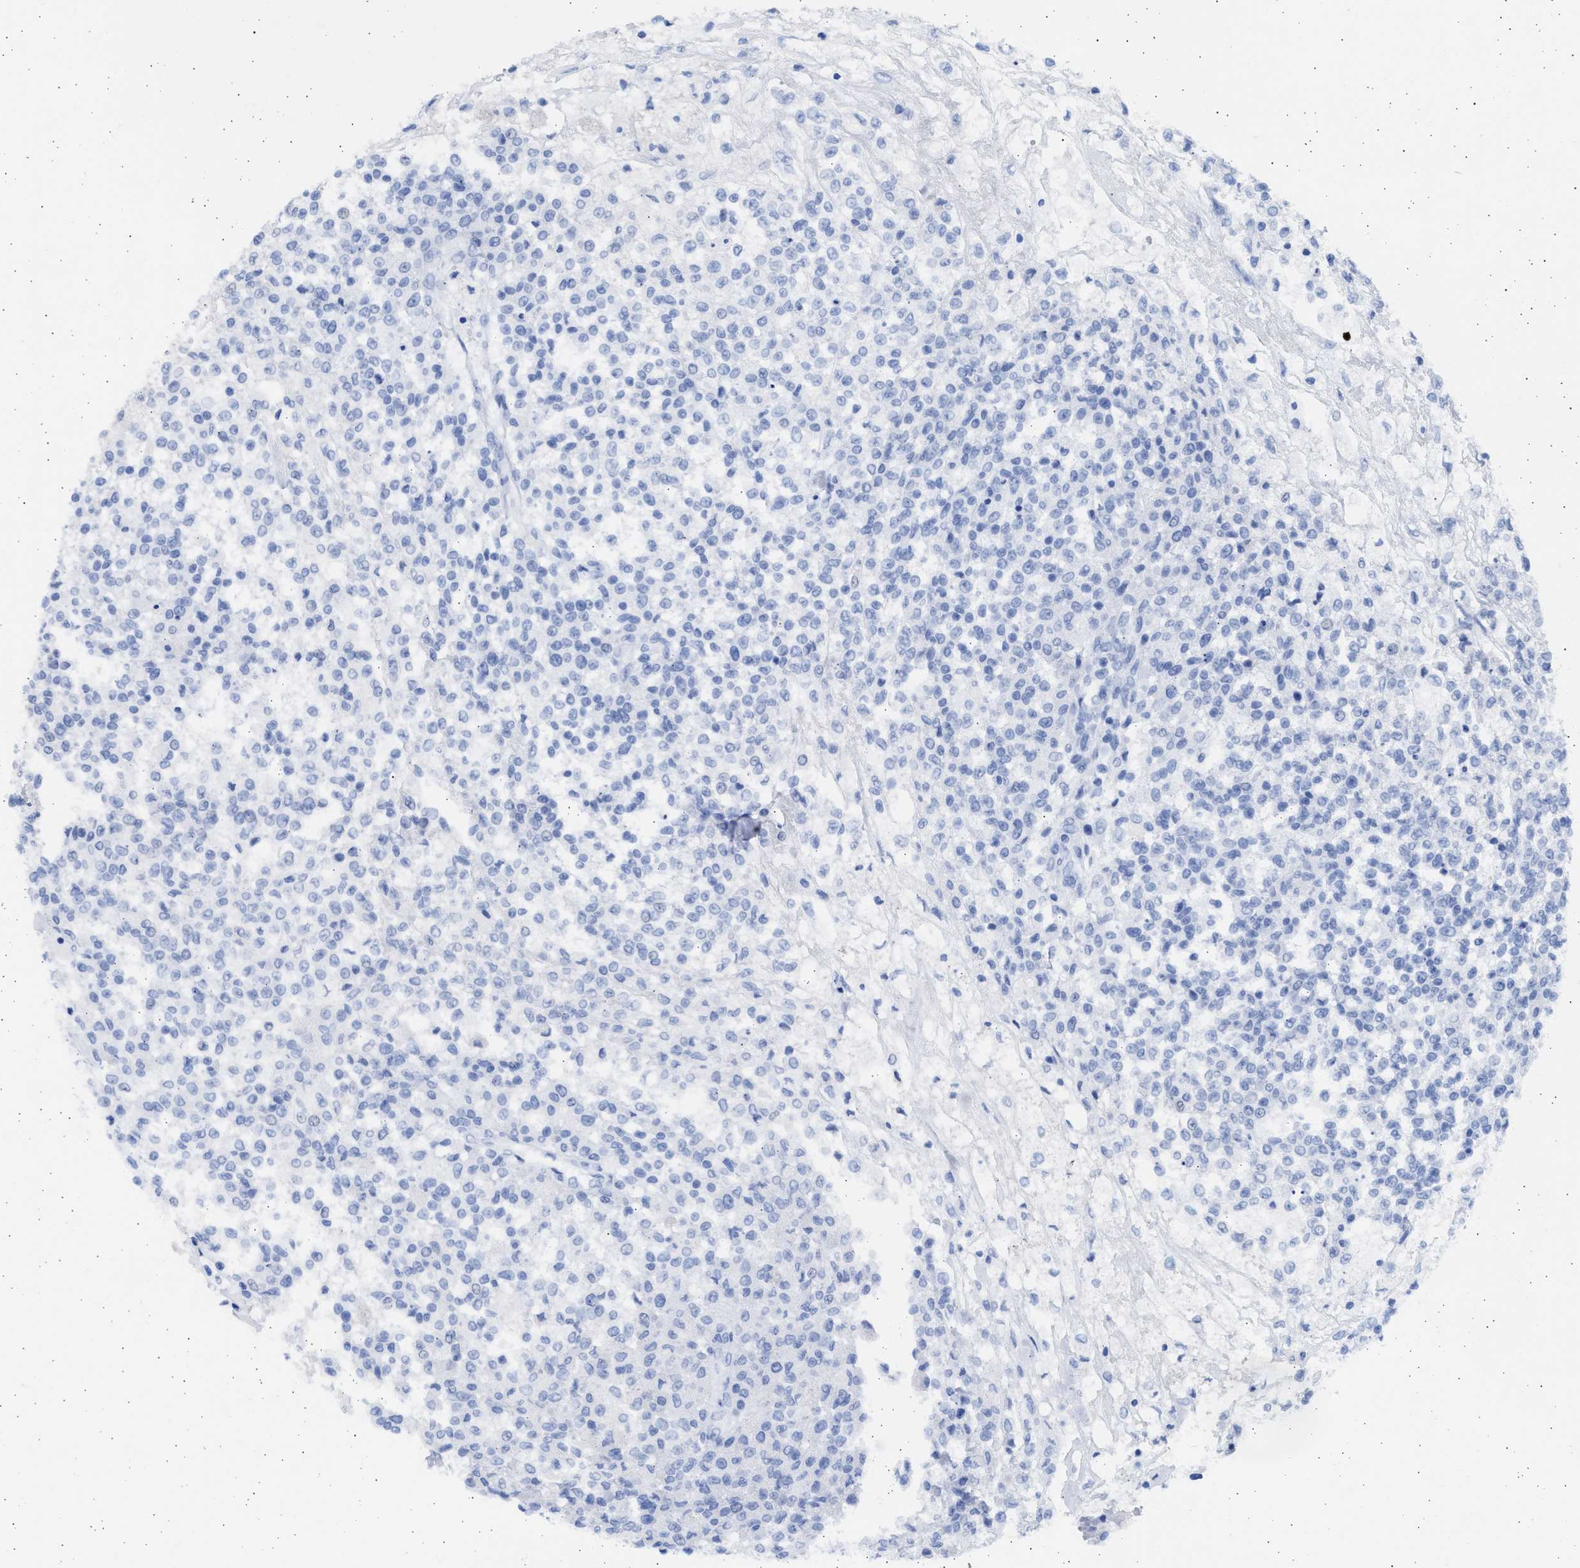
{"staining": {"intensity": "negative", "quantity": "none", "location": "none"}, "tissue": "testis cancer", "cell_type": "Tumor cells", "image_type": "cancer", "snomed": [{"axis": "morphology", "description": "Seminoma, NOS"}, {"axis": "topography", "description": "Testis"}], "caption": "This is an IHC photomicrograph of seminoma (testis). There is no staining in tumor cells.", "gene": "ALDOC", "patient": {"sex": "male", "age": 59}}